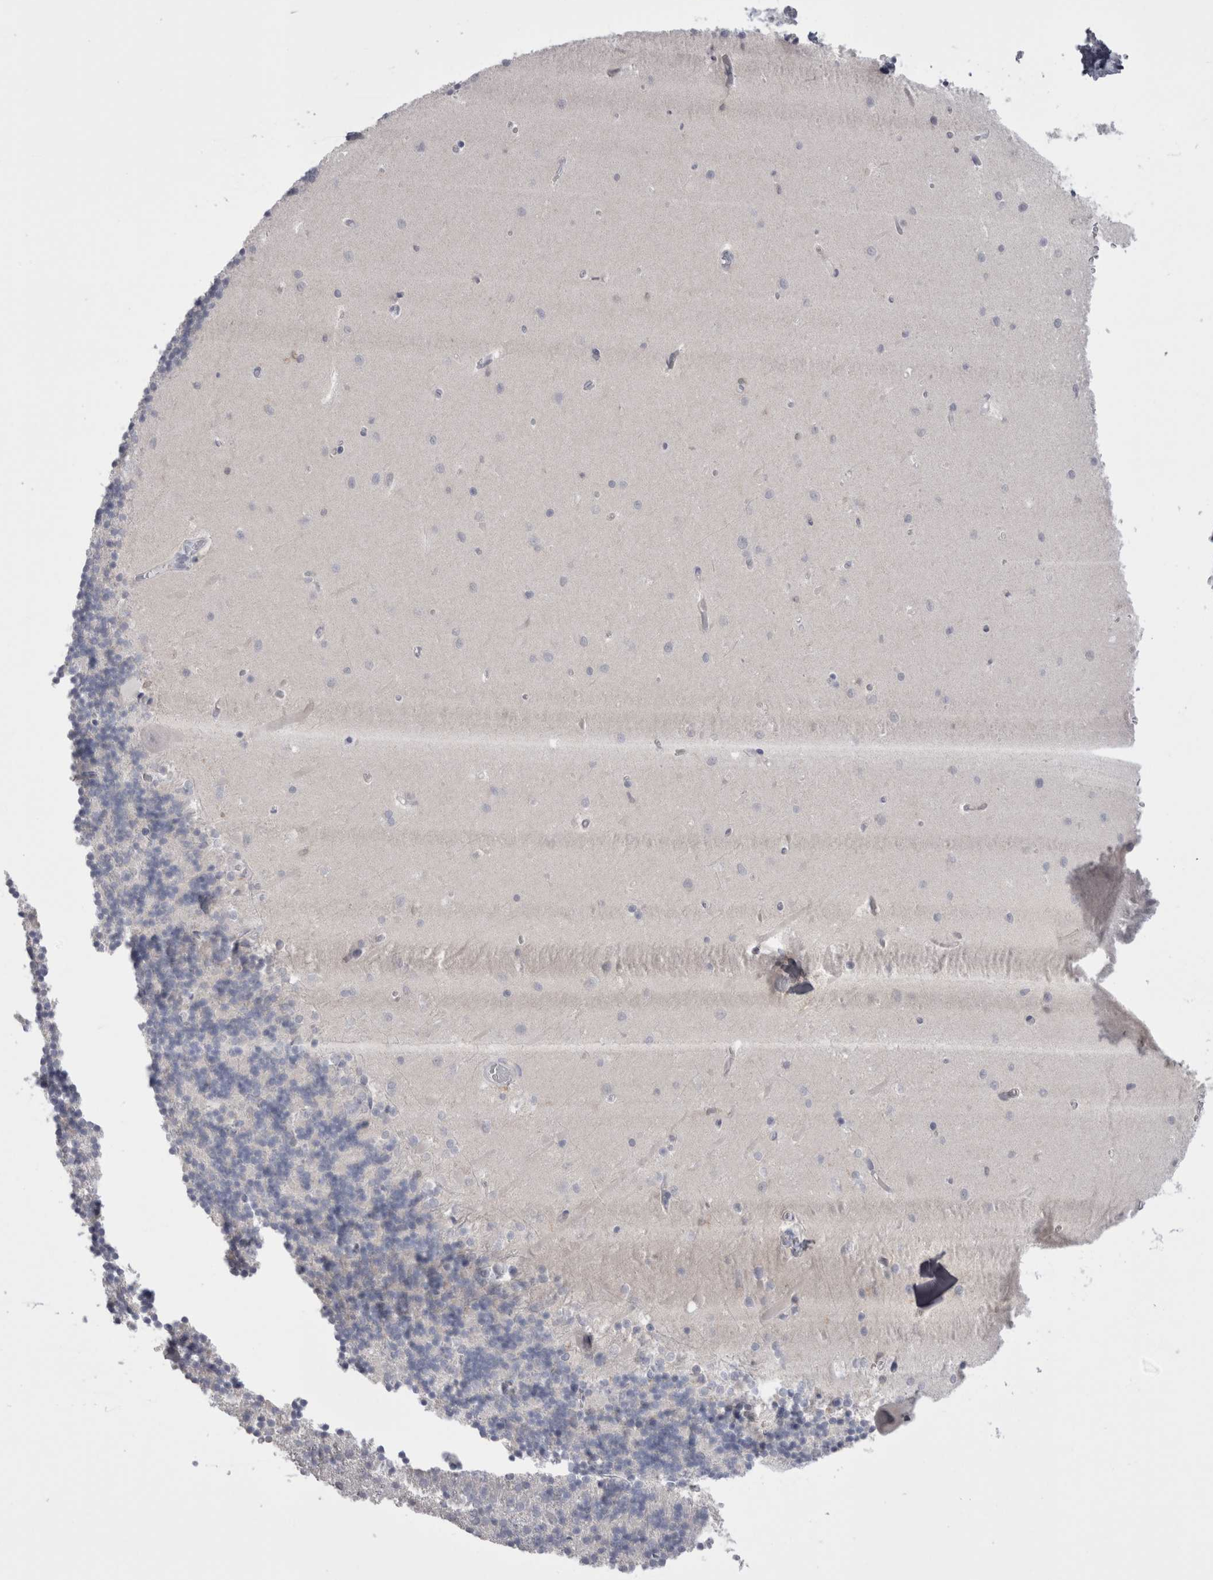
{"staining": {"intensity": "negative", "quantity": "none", "location": "none"}, "tissue": "cerebellum", "cell_type": "Cells in granular layer", "image_type": "normal", "snomed": [{"axis": "morphology", "description": "Normal tissue, NOS"}, {"axis": "topography", "description": "Cerebellum"}], "caption": "Benign cerebellum was stained to show a protein in brown. There is no significant staining in cells in granular layer. Brightfield microscopy of immunohistochemistry (IHC) stained with DAB (brown) and hematoxylin (blue), captured at high magnification.", "gene": "SUCNR1", "patient": {"sex": "male", "age": 37}}